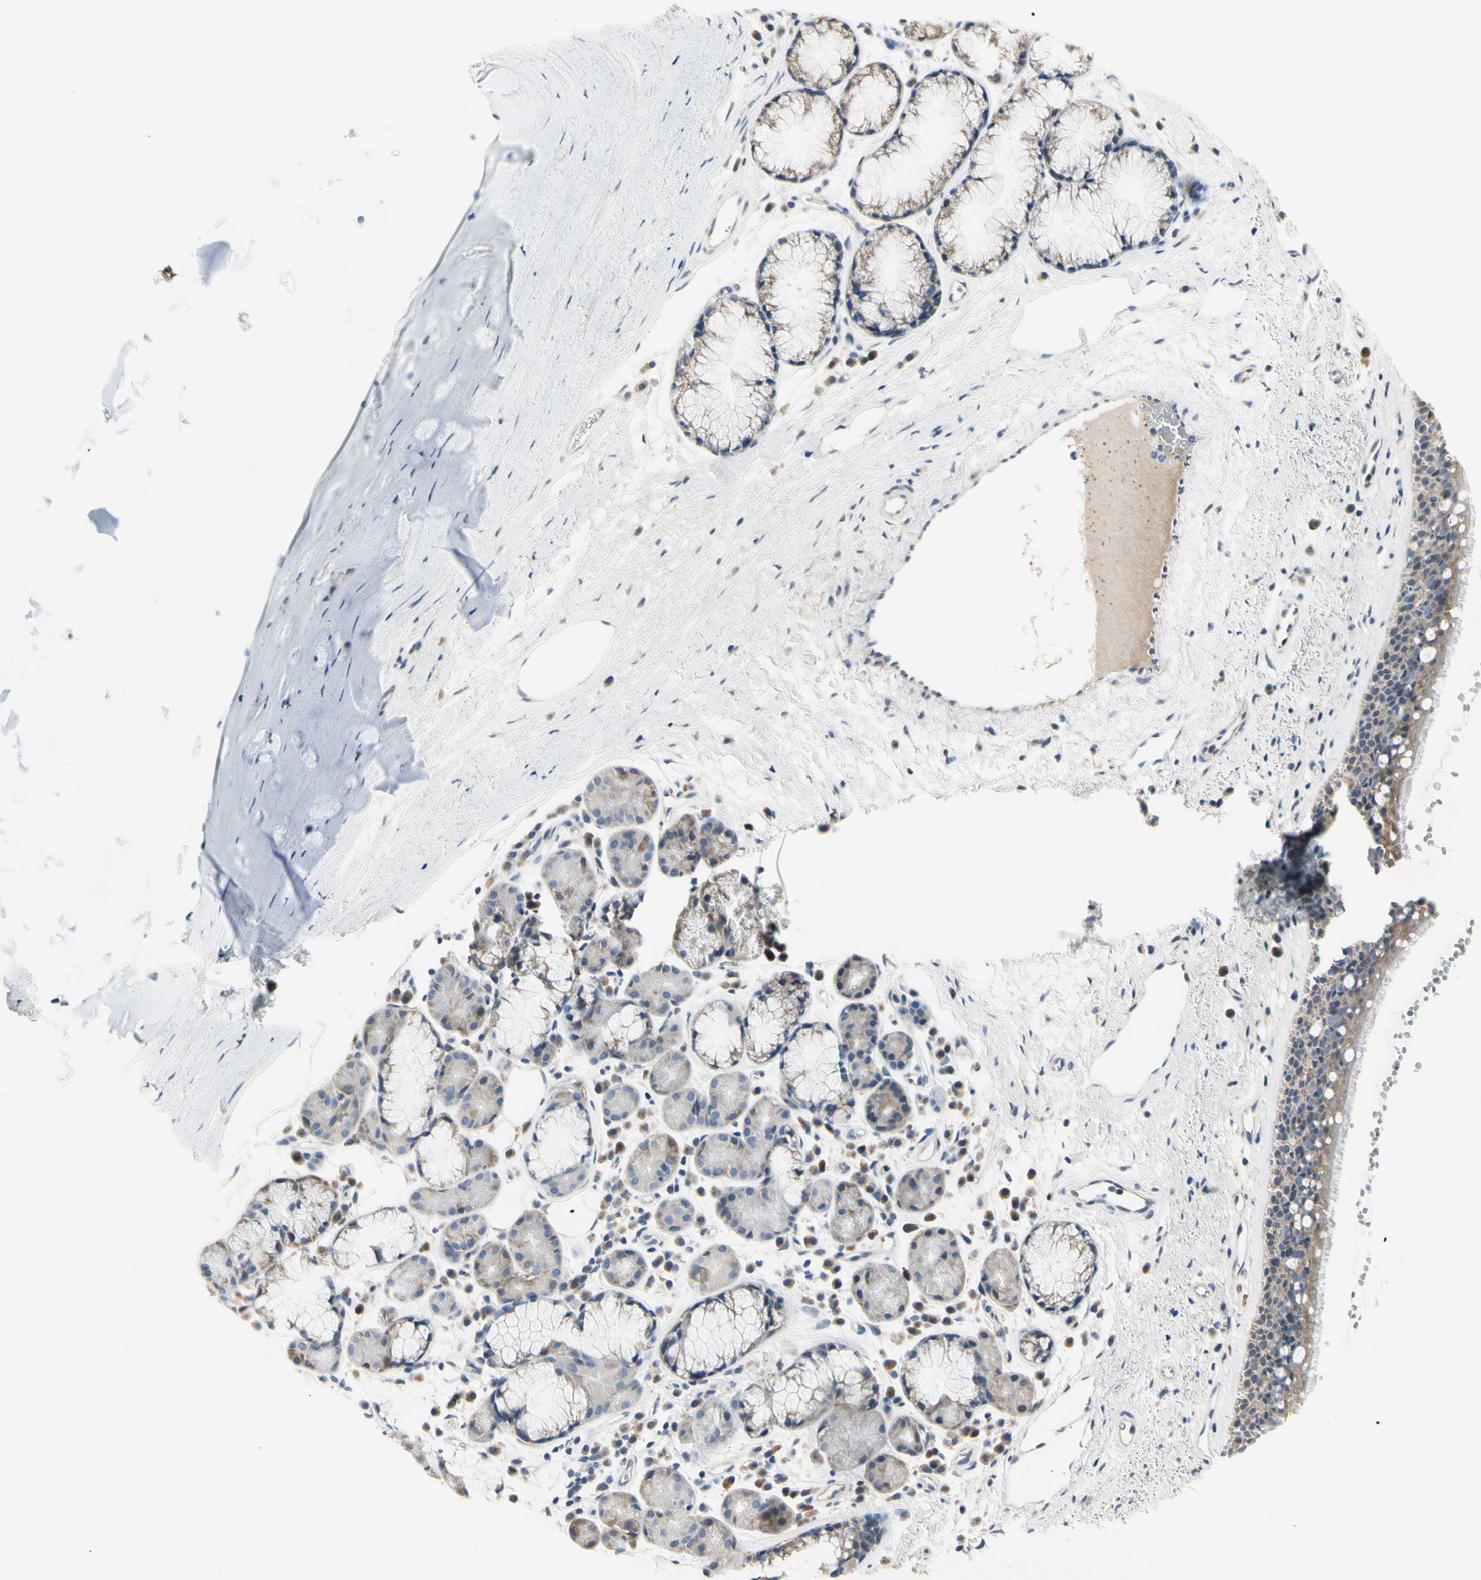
{"staining": {"intensity": "weak", "quantity": "25%-75%", "location": "cytoplasmic/membranous"}, "tissue": "bronchus", "cell_type": "Respiratory epithelial cells", "image_type": "normal", "snomed": [{"axis": "morphology", "description": "Normal tissue, NOS"}, {"axis": "topography", "description": "Bronchus"}], "caption": "This histopathology image reveals immunohistochemistry (IHC) staining of unremarkable bronchus, with low weak cytoplasmic/membranous staining in about 25%-75% of respiratory epithelial cells.", "gene": "NFASC", "patient": {"sex": "female", "age": 54}}